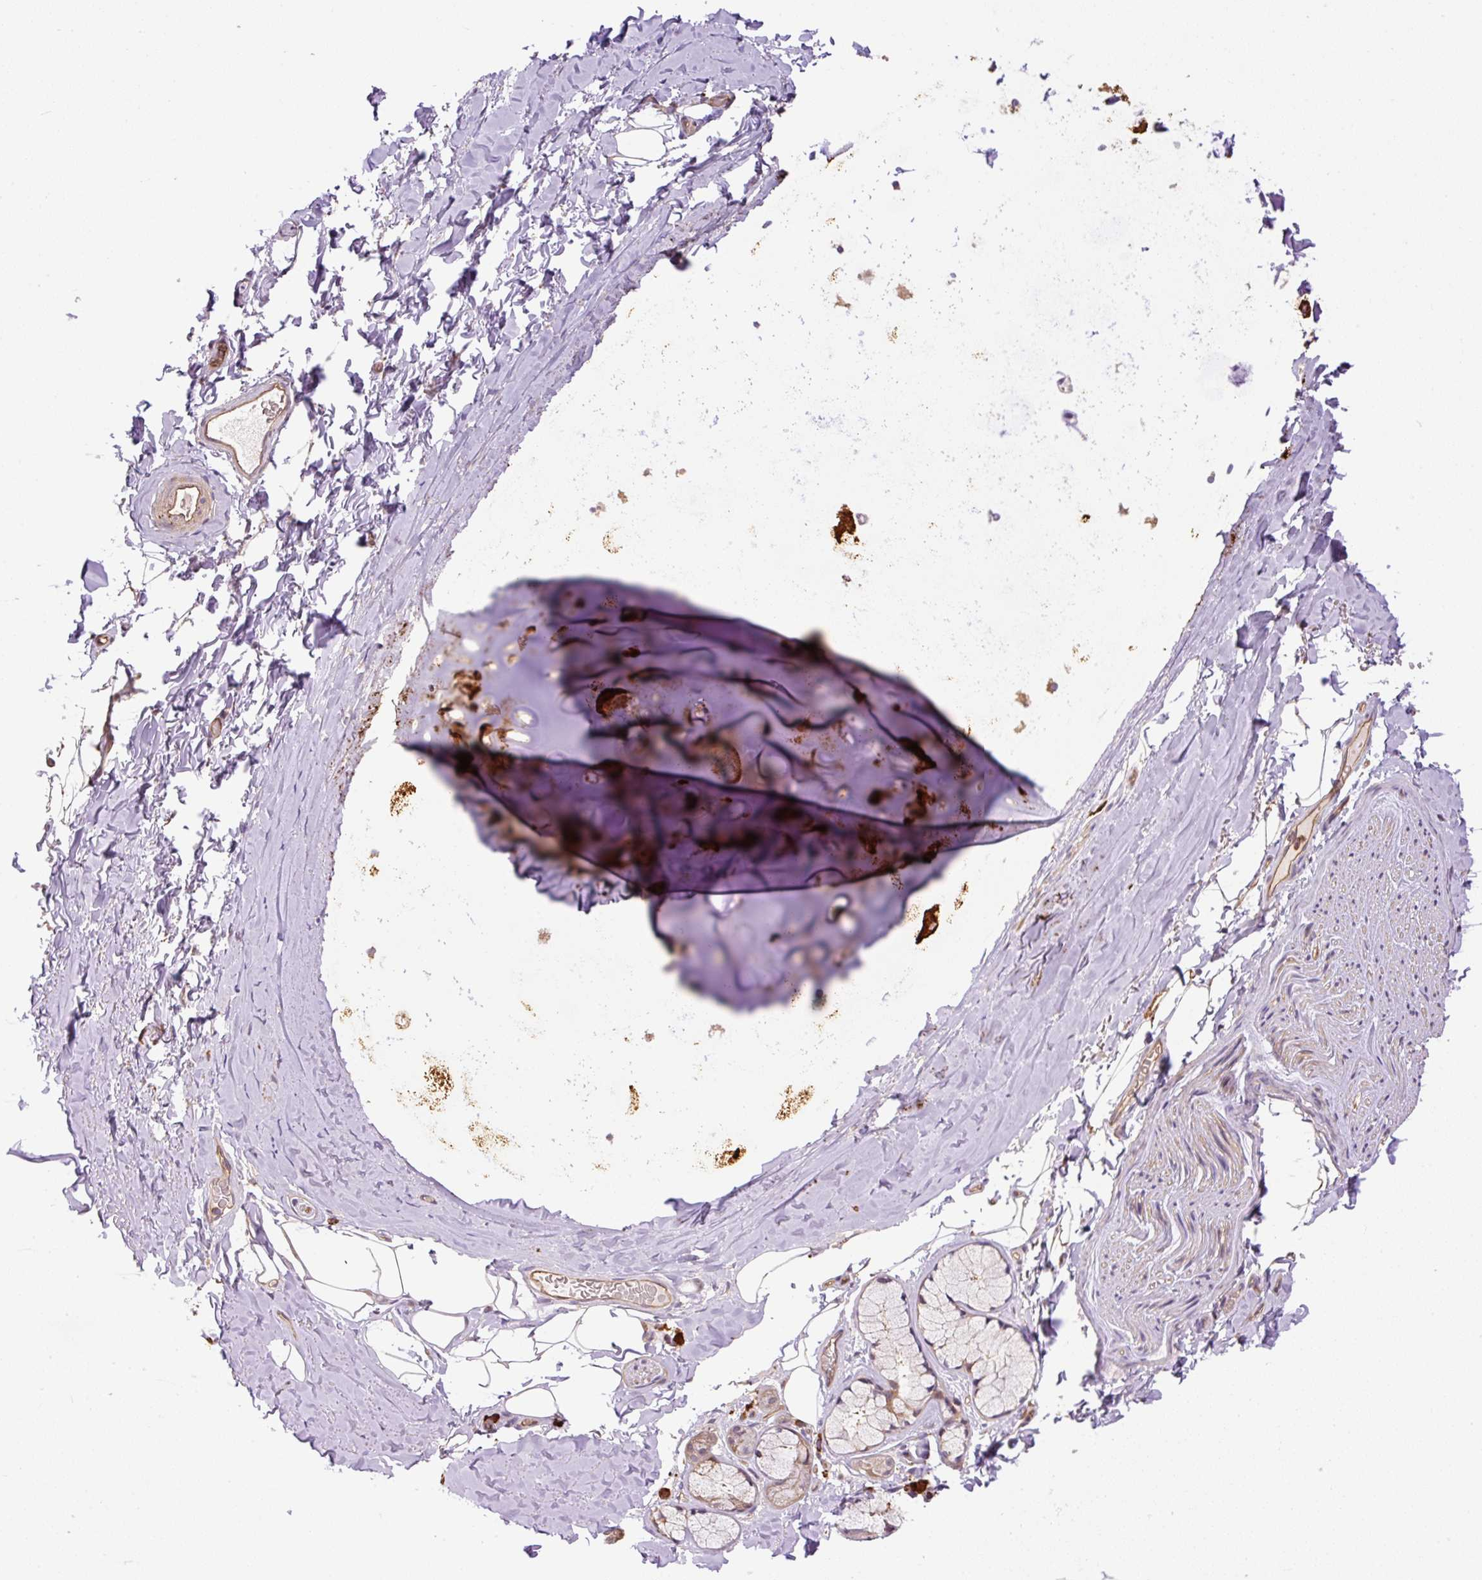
{"staining": {"intensity": "negative", "quantity": "none", "location": "none"}, "tissue": "adipose tissue", "cell_type": "Adipocytes", "image_type": "normal", "snomed": [{"axis": "morphology", "description": "Normal tissue, NOS"}, {"axis": "topography", "description": "Cartilage tissue"}, {"axis": "topography", "description": "Bronchus"}, {"axis": "topography", "description": "Peripheral nerve tissue"}], "caption": "Adipose tissue stained for a protein using immunohistochemistry reveals no positivity adipocytes.", "gene": "PPME1", "patient": {"sex": "male", "age": 67}}